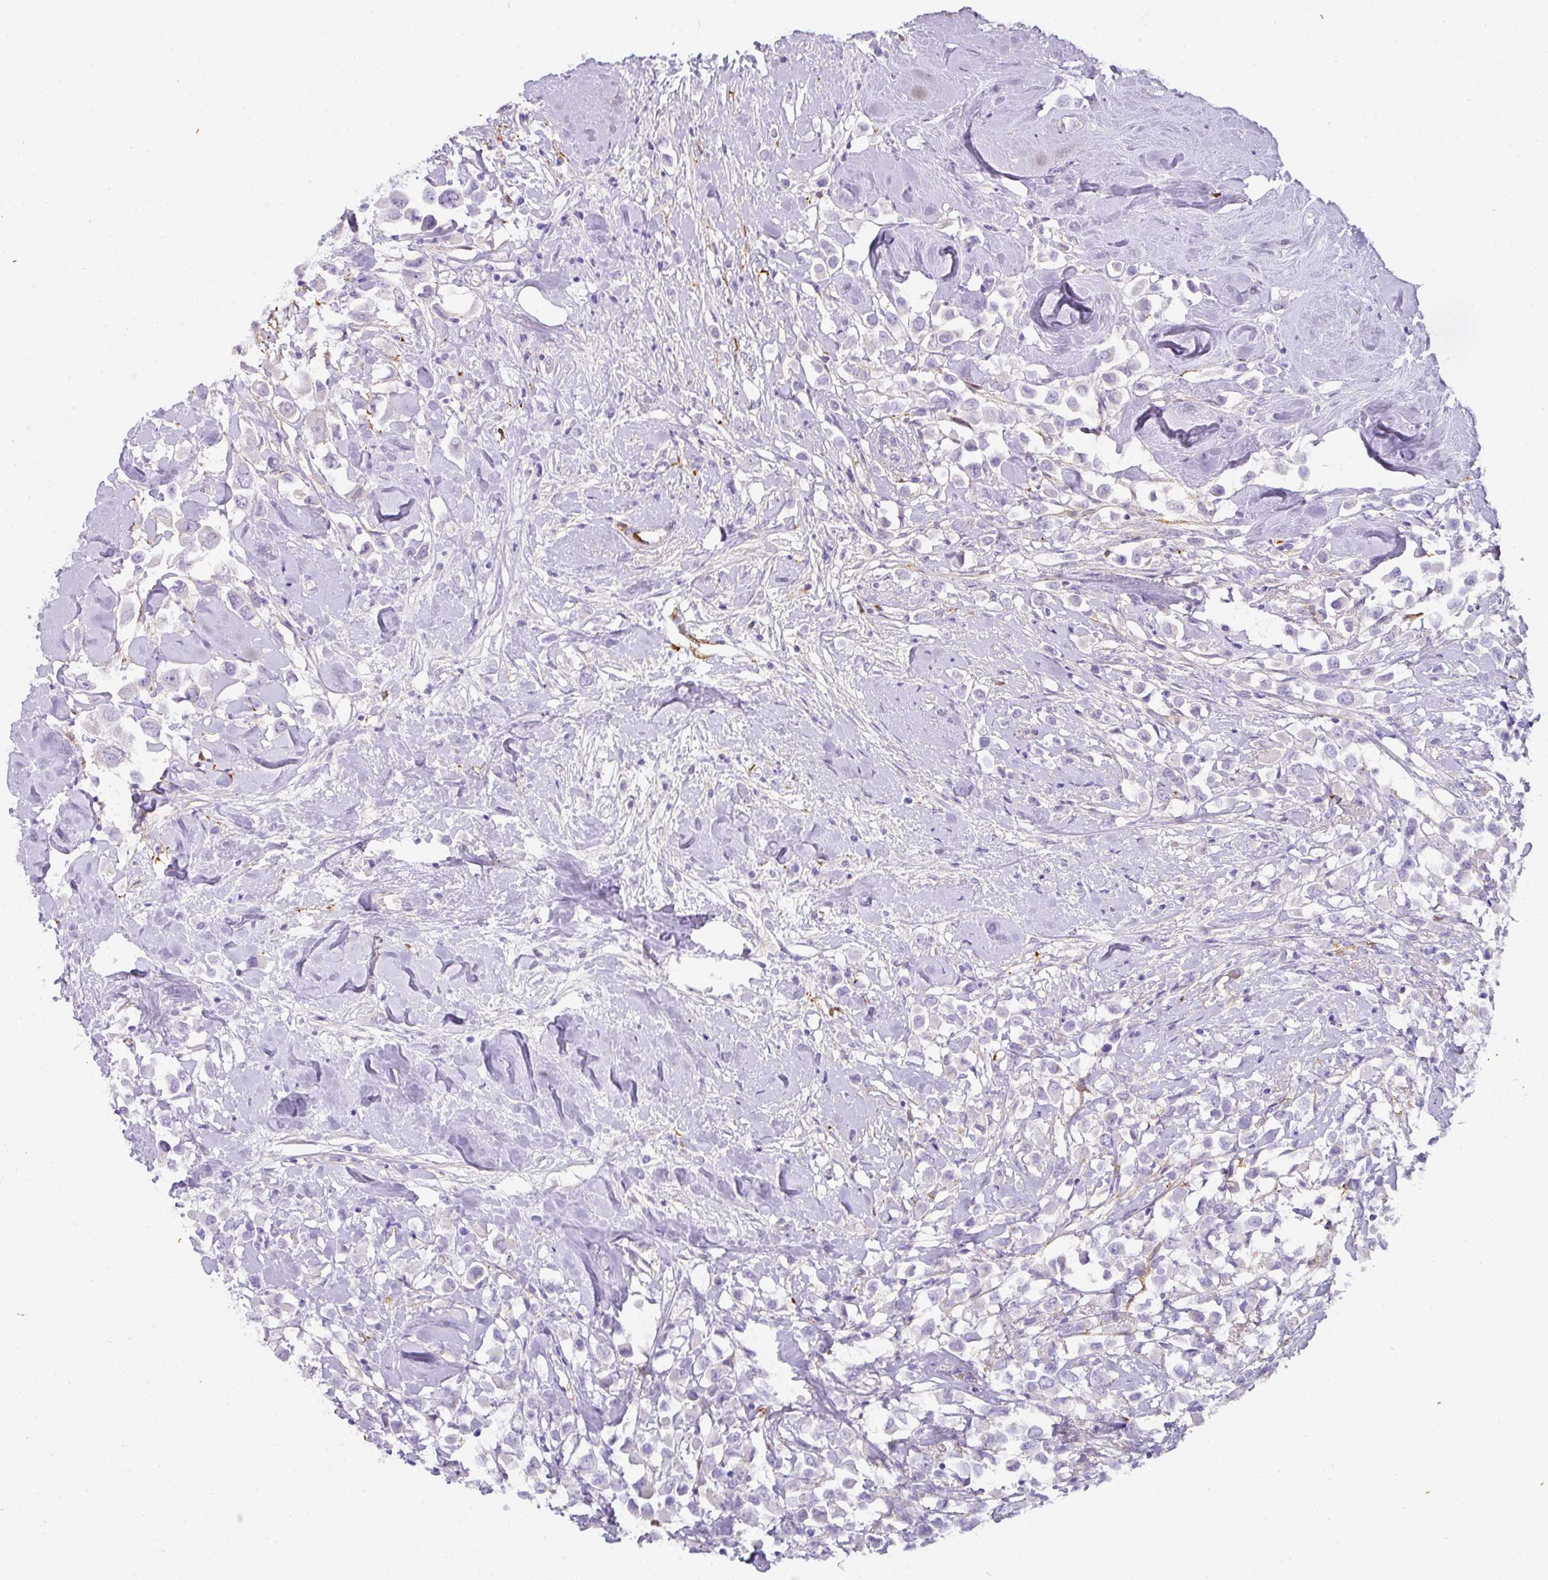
{"staining": {"intensity": "negative", "quantity": "none", "location": "none"}, "tissue": "breast cancer", "cell_type": "Tumor cells", "image_type": "cancer", "snomed": [{"axis": "morphology", "description": "Duct carcinoma"}, {"axis": "topography", "description": "Breast"}], "caption": "Intraductal carcinoma (breast) was stained to show a protein in brown. There is no significant staining in tumor cells. (DAB (3,3'-diaminobenzidine) immunohistochemistry (IHC) with hematoxylin counter stain).", "gene": "OR52N1", "patient": {"sex": "female", "age": 61}}